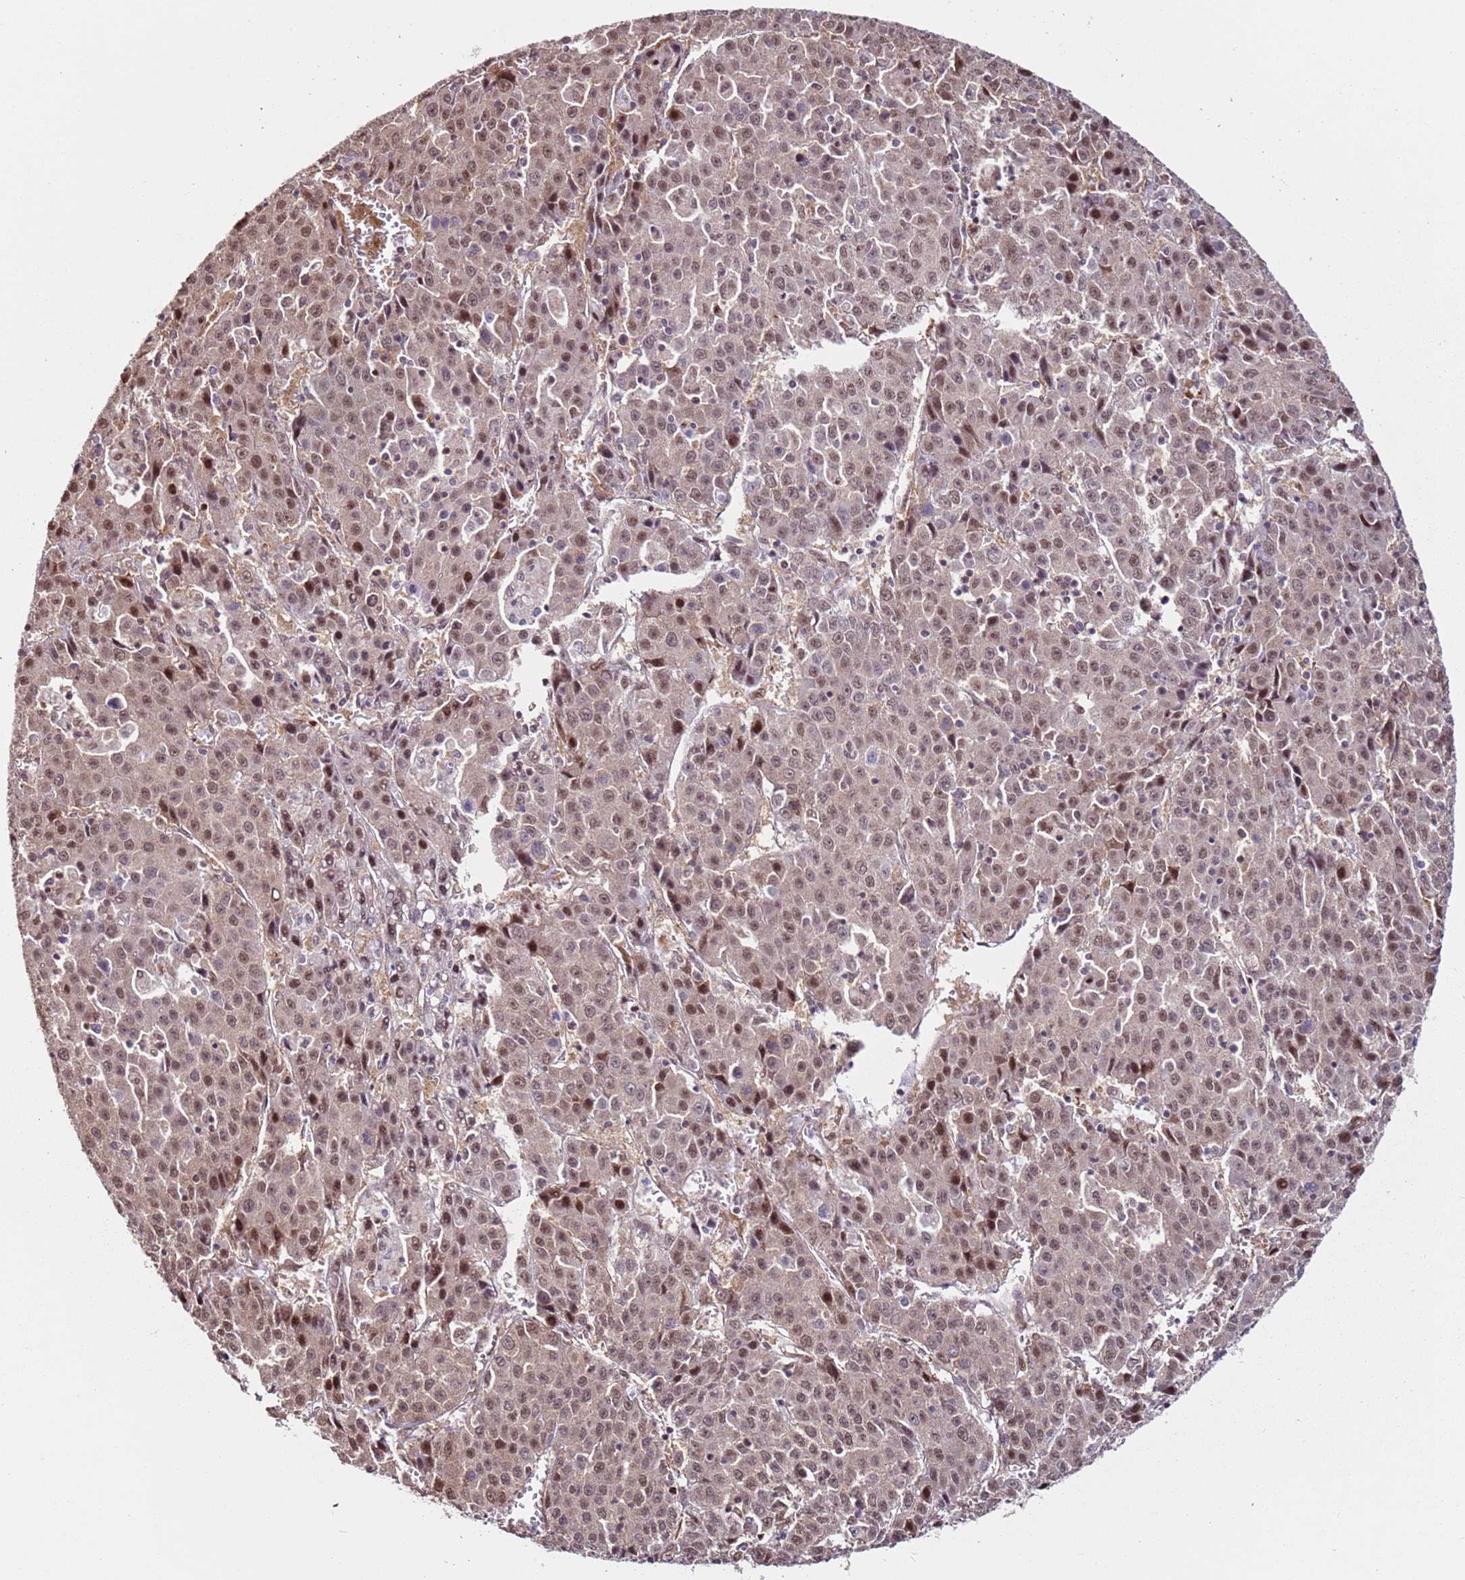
{"staining": {"intensity": "moderate", "quantity": ">75%", "location": "nuclear"}, "tissue": "liver cancer", "cell_type": "Tumor cells", "image_type": "cancer", "snomed": [{"axis": "morphology", "description": "Carcinoma, Hepatocellular, NOS"}, {"axis": "topography", "description": "Liver"}], "caption": "An image of human hepatocellular carcinoma (liver) stained for a protein reveals moderate nuclear brown staining in tumor cells. (brown staining indicates protein expression, while blue staining denotes nuclei).", "gene": "PSMD4", "patient": {"sex": "female", "age": 53}}